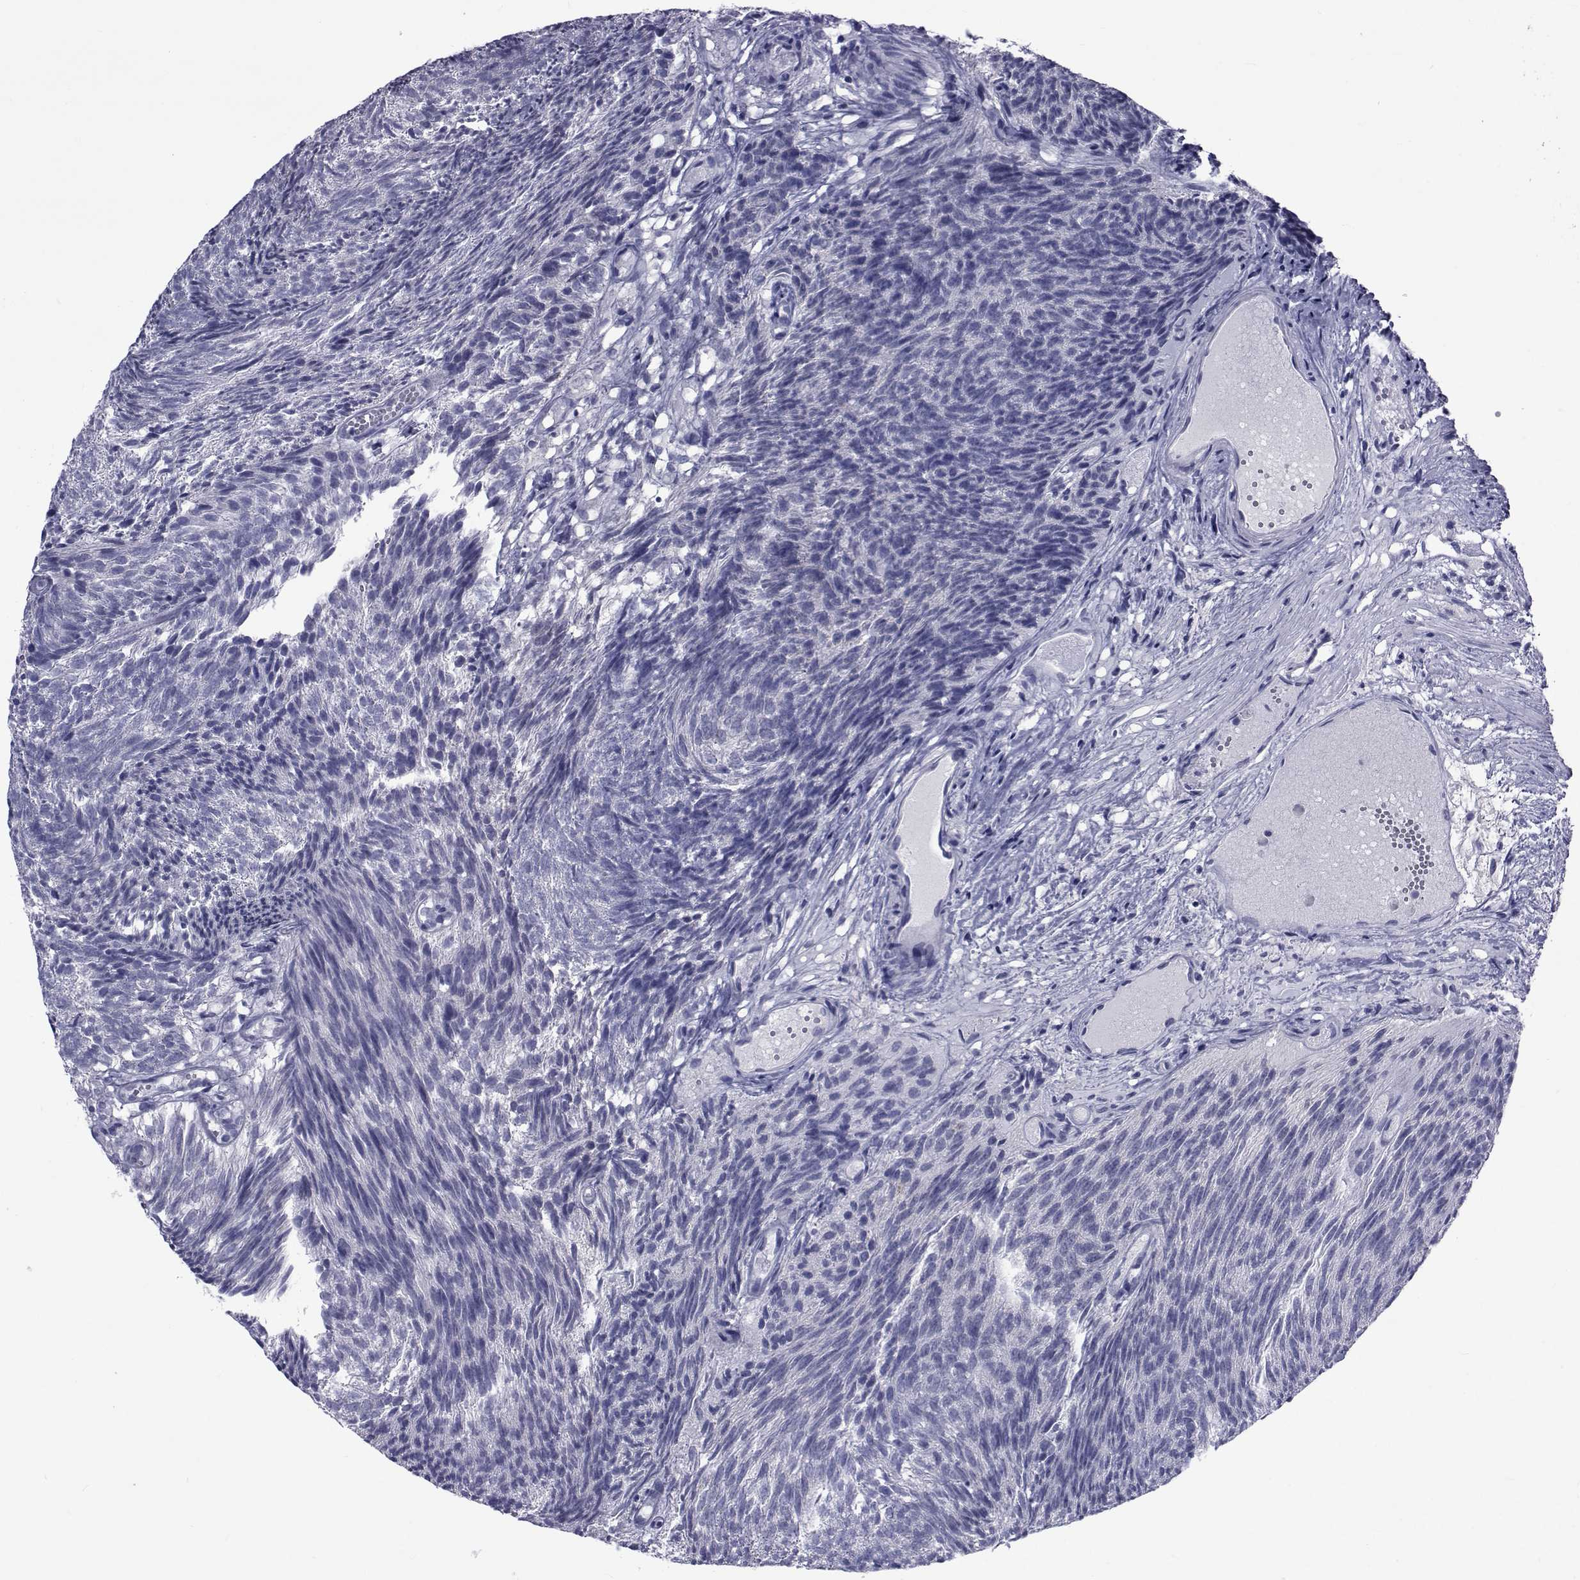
{"staining": {"intensity": "negative", "quantity": "none", "location": "none"}, "tissue": "urothelial cancer", "cell_type": "Tumor cells", "image_type": "cancer", "snomed": [{"axis": "morphology", "description": "Urothelial carcinoma, Low grade"}, {"axis": "topography", "description": "Urinary bladder"}], "caption": "IHC image of neoplastic tissue: urothelial cancer stained with DAB (3,3'-diaminobenzidine) shows no significant protein expression in tumor cells. (DAB (3,3'-diaminobenzidine) immunohistochemistry, high magnification).", "gene": "GKAP1", "patient": {"sex": "male", "age": 77}}